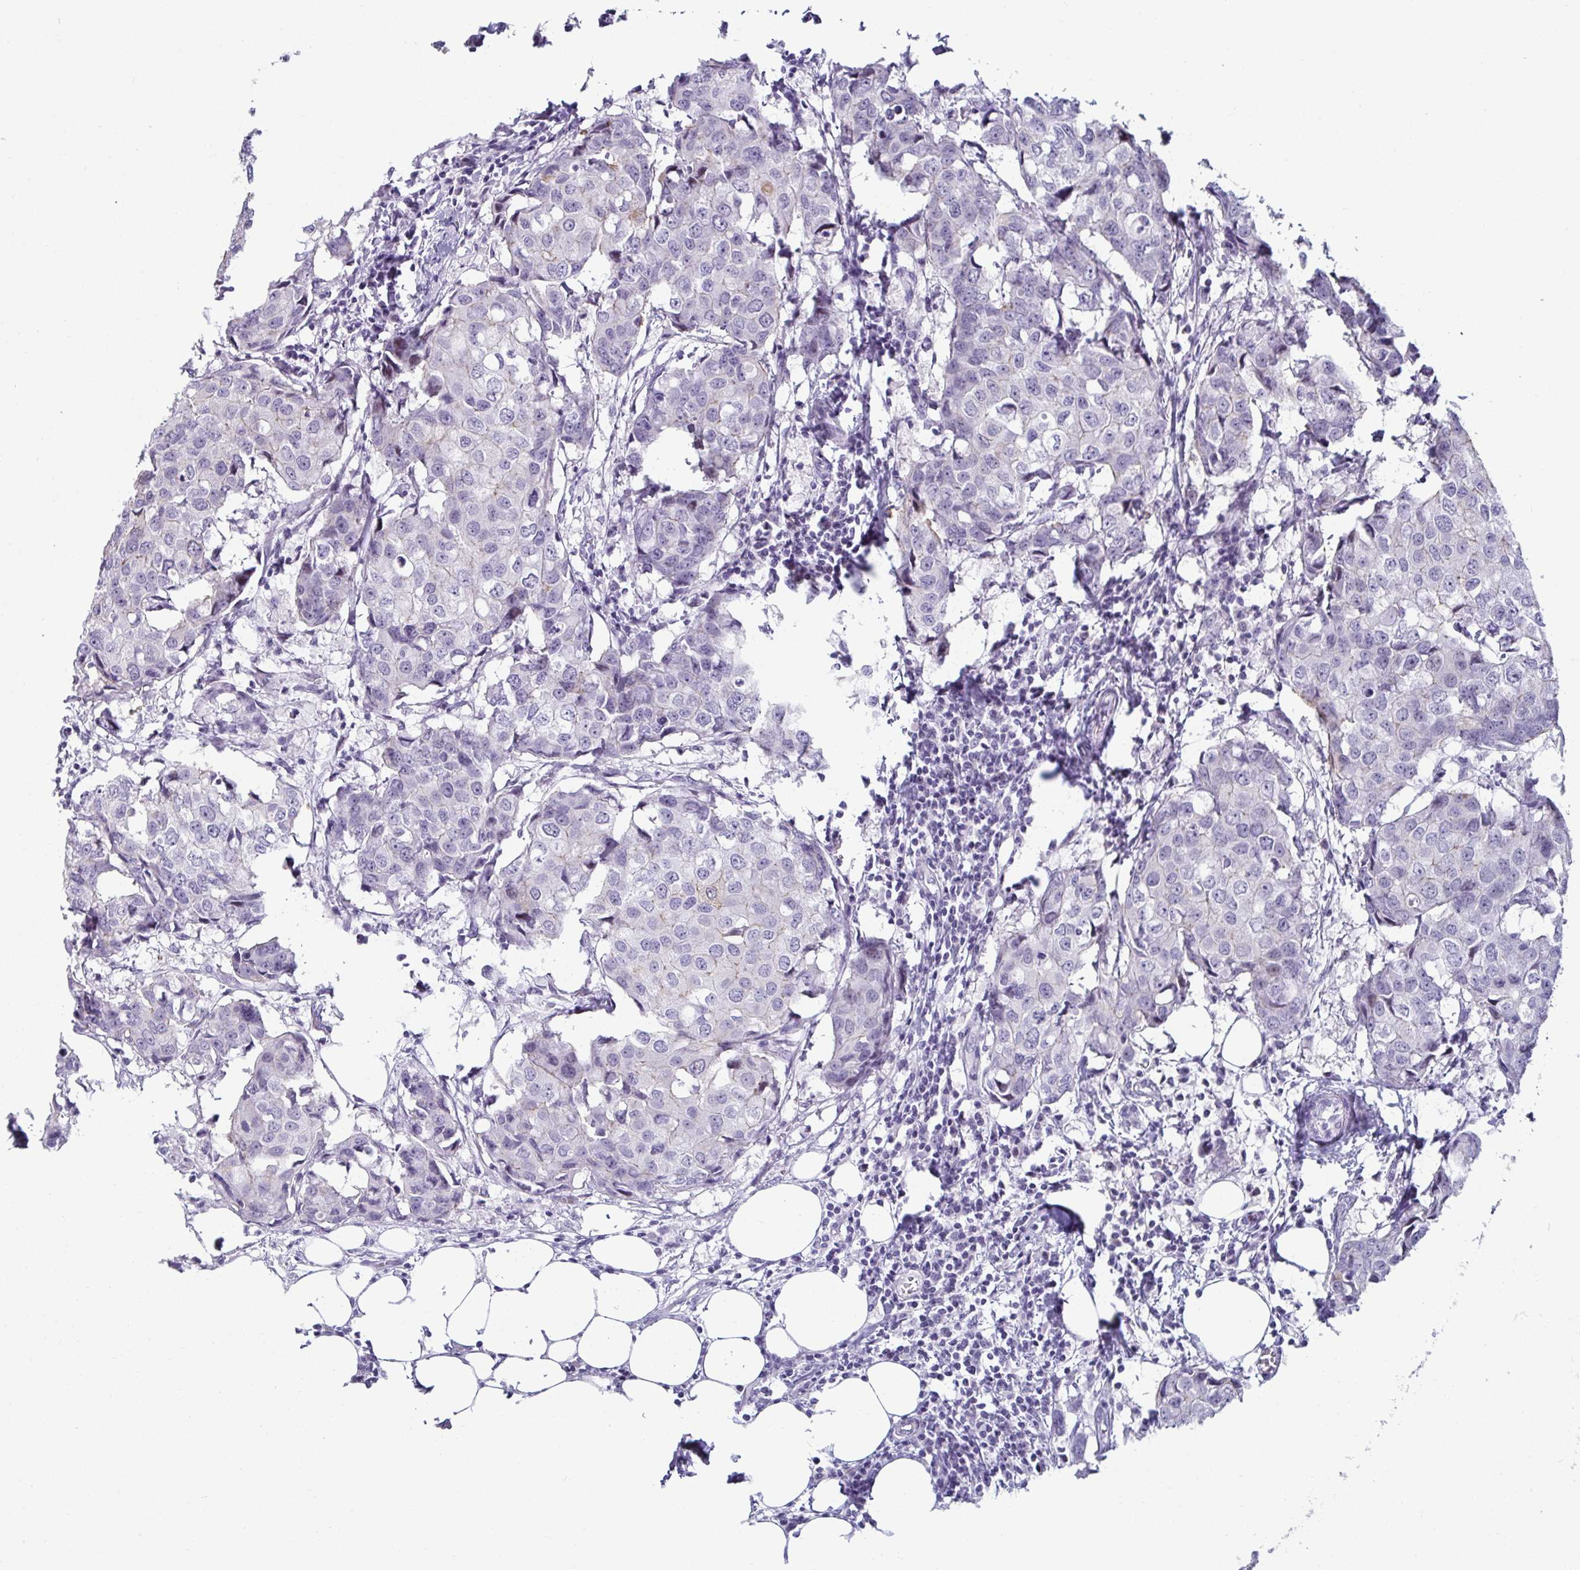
{"staining": {"intensity": "negative", "quantity": "none", "location": "none"}, "tissue": "breast cancer", "cell_type": "Tumor cells", "image_type": "cancer", "snomed": [{"axis": "morphology", "description": "Duct carcinoma"}, {"axis": "topography", "description": "Breast"}], "caption": "Intraductal carcinoma (breast) stained for a protein using immunohistochemistry (IHC) reveals no expression tumor cells.", "gene": "VSIG10L", "patient": {"sex": "female", "age": 27}}